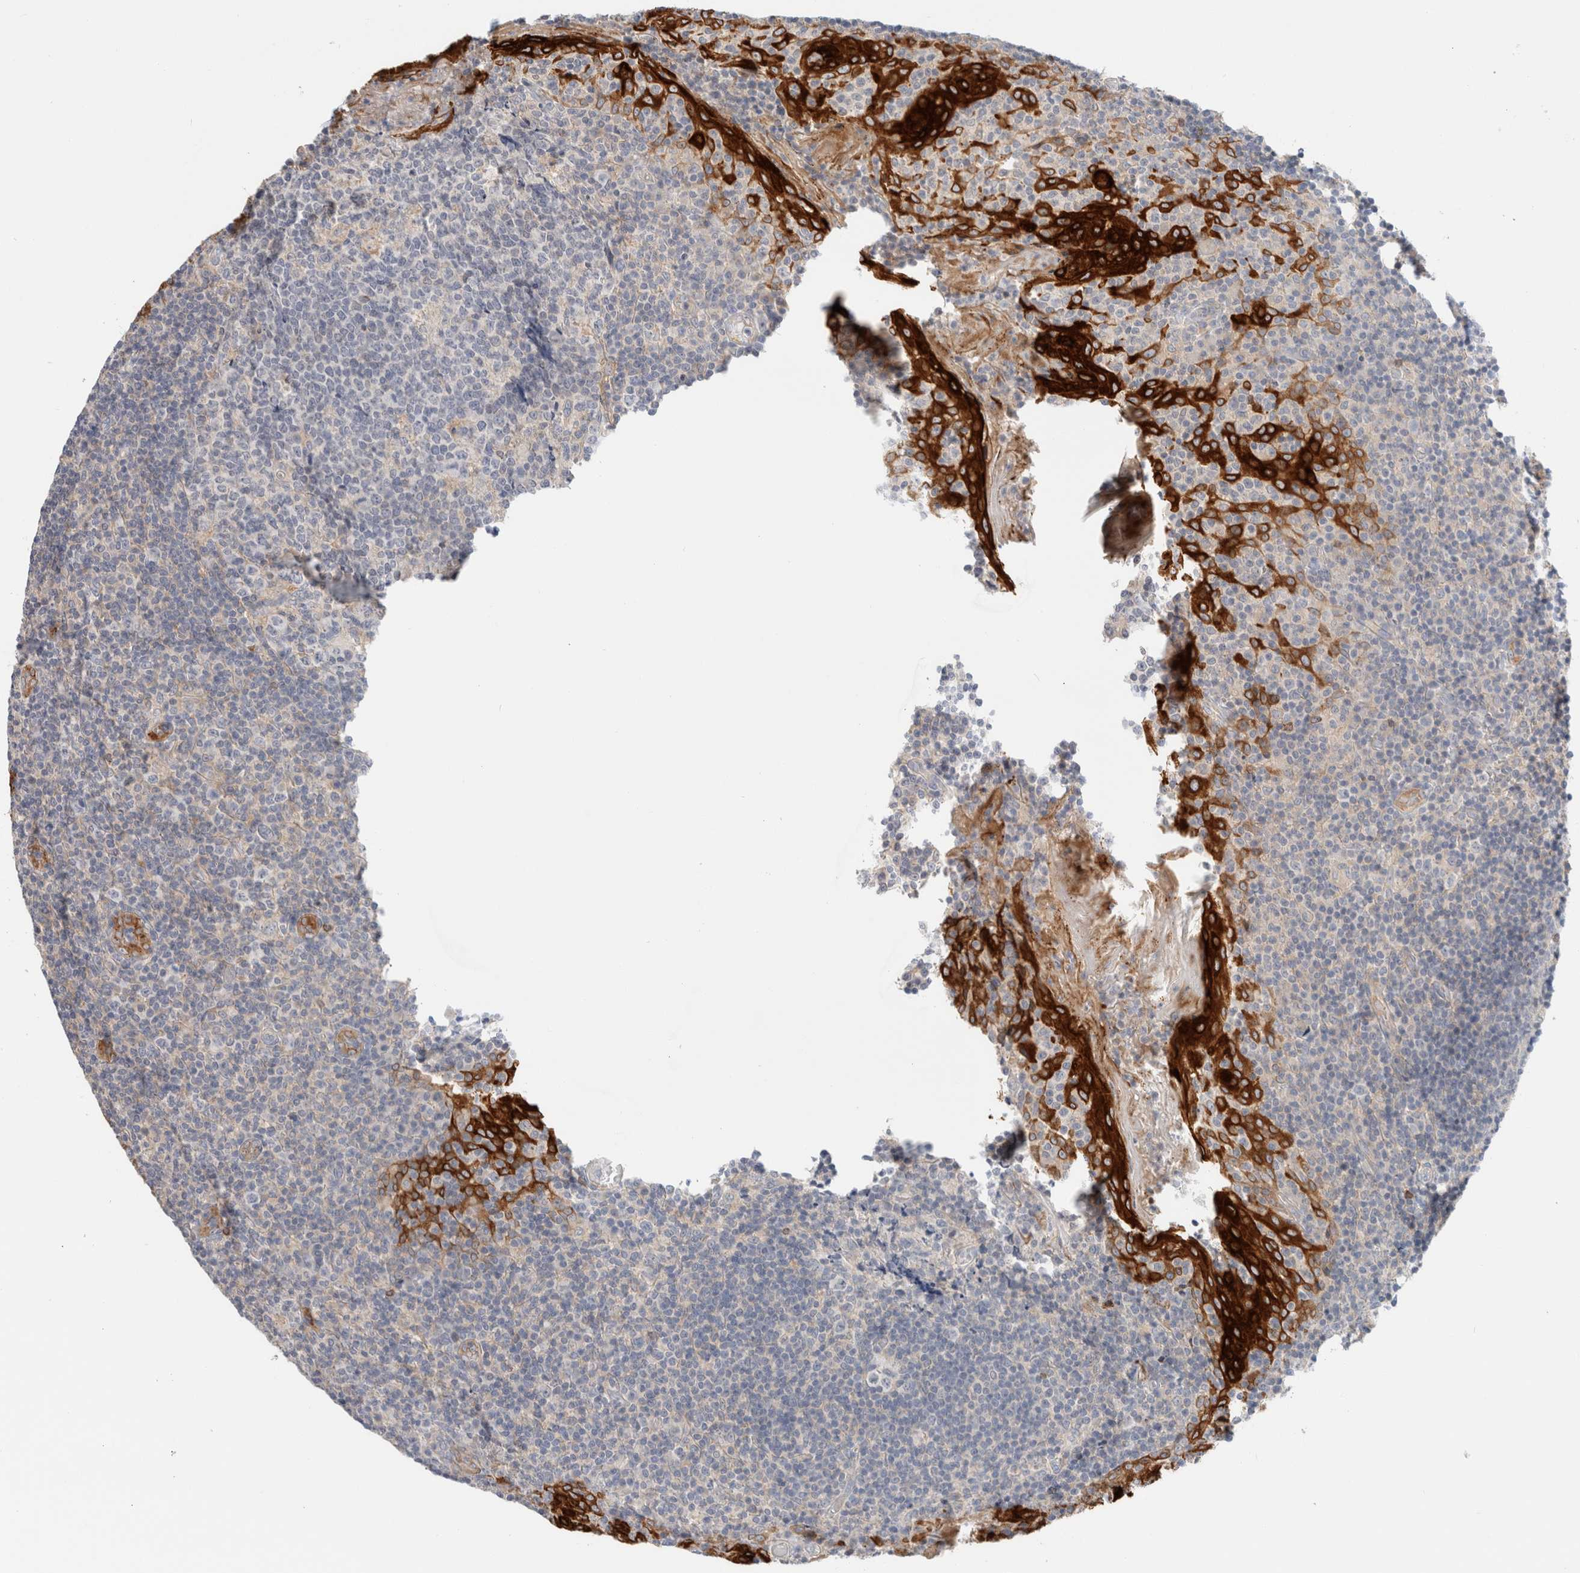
{"staining": {"intensity": "negative", "quantity": "none", "location": "none"}, "tissue": "tonsil", "cell_type": "Germinal center cells", "image_type": "normal", "snomed": [{"axis": "morphology", "description": "Normal tissue, NOS"}, {"axis": "topography", "description": "Tonsil"}], "caption": "This is an immunohistochemistry (IHC) image of unremarkable human tonsil. There is no staining in germinal center cells.", "gene": "SDR16C5", "patient": {"sex": "female", "age": 19}}